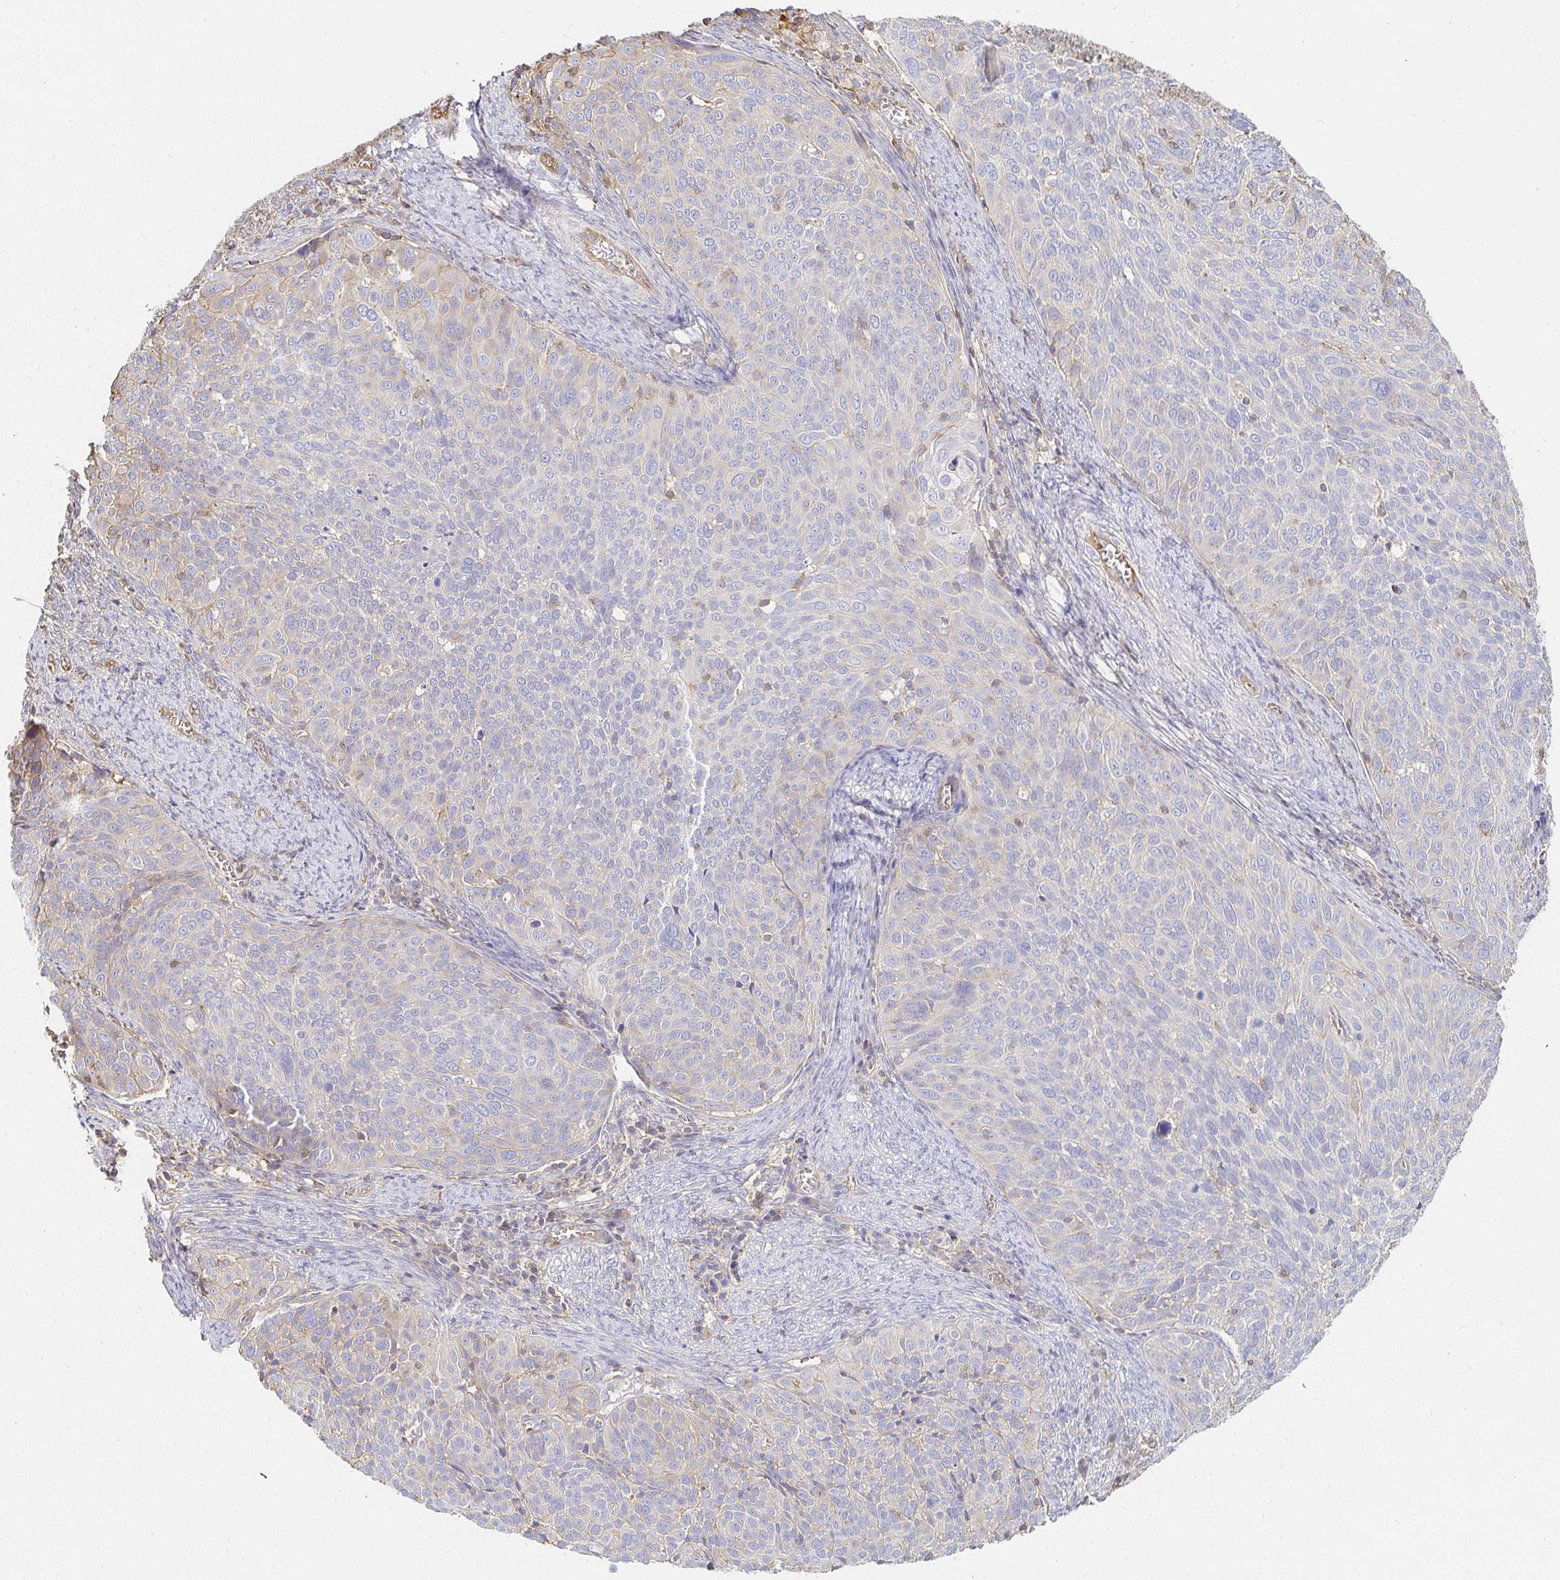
{"staining": {"intensity": "negative", "quantity": "none", "location": "none"}, "tissue": "cervical cancer", "cell_type": "Tumor cells", "image_type": "cancer", "snomed": [{"axis": "morphology", "description": "Squamous cell carcinoma, NOS"}, {"axis": "topography", "description": "Cervix"}], "caption": "Immunohistochemical staining of squamous cell carcinoma (cervical) demonstrates no significant staining in tumor cells. The staining is performed using DAB (3,3'-diaminobenzidine) brown chromogen with nuclei counter-stained in using hematoxylin.", "gene": "TSPAN19", "patient": {"sex": "female", "age": 39}}